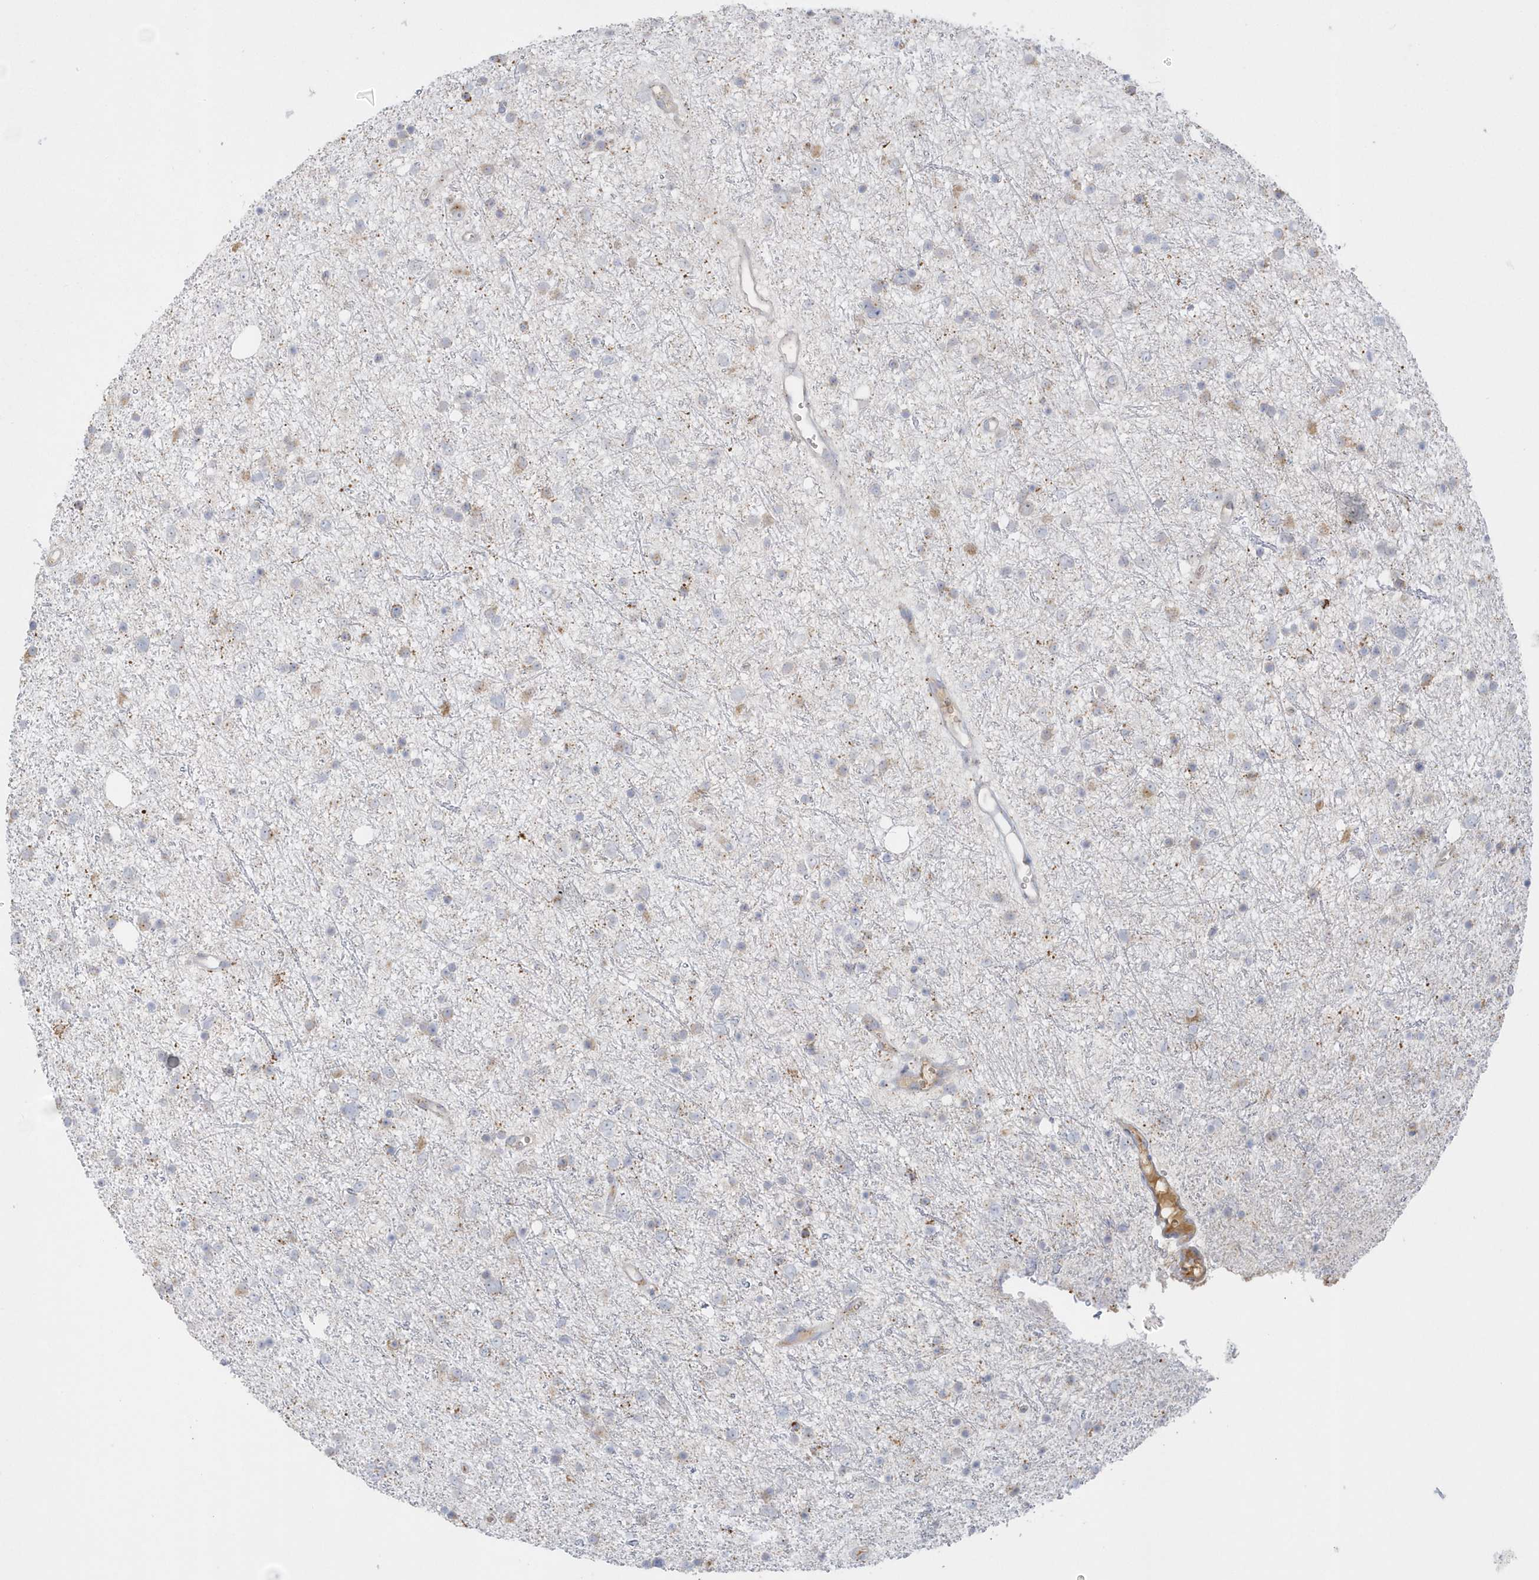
{"staining": {"intensity": "weak", "quantity": "25%-75%", "location": "cytoplasmic/membranous"}, "tissue": "glioma", "cell_type": "Tumor cells", "image_type": "cancer", "snomed": [{"axis": "morphology", "description": "Glioma, malignant, Low grade"}, {"axis": "topography", "description": "Cerebral cortex"}], "caption": "Glioma stained for a protein (brown) exhibits weak cytoplasmic/membranous positive staining in approximately 25%-75% of tumor cells.", "gene": "SEMA3D", "patient": {"sex": "female", "age": 39}}